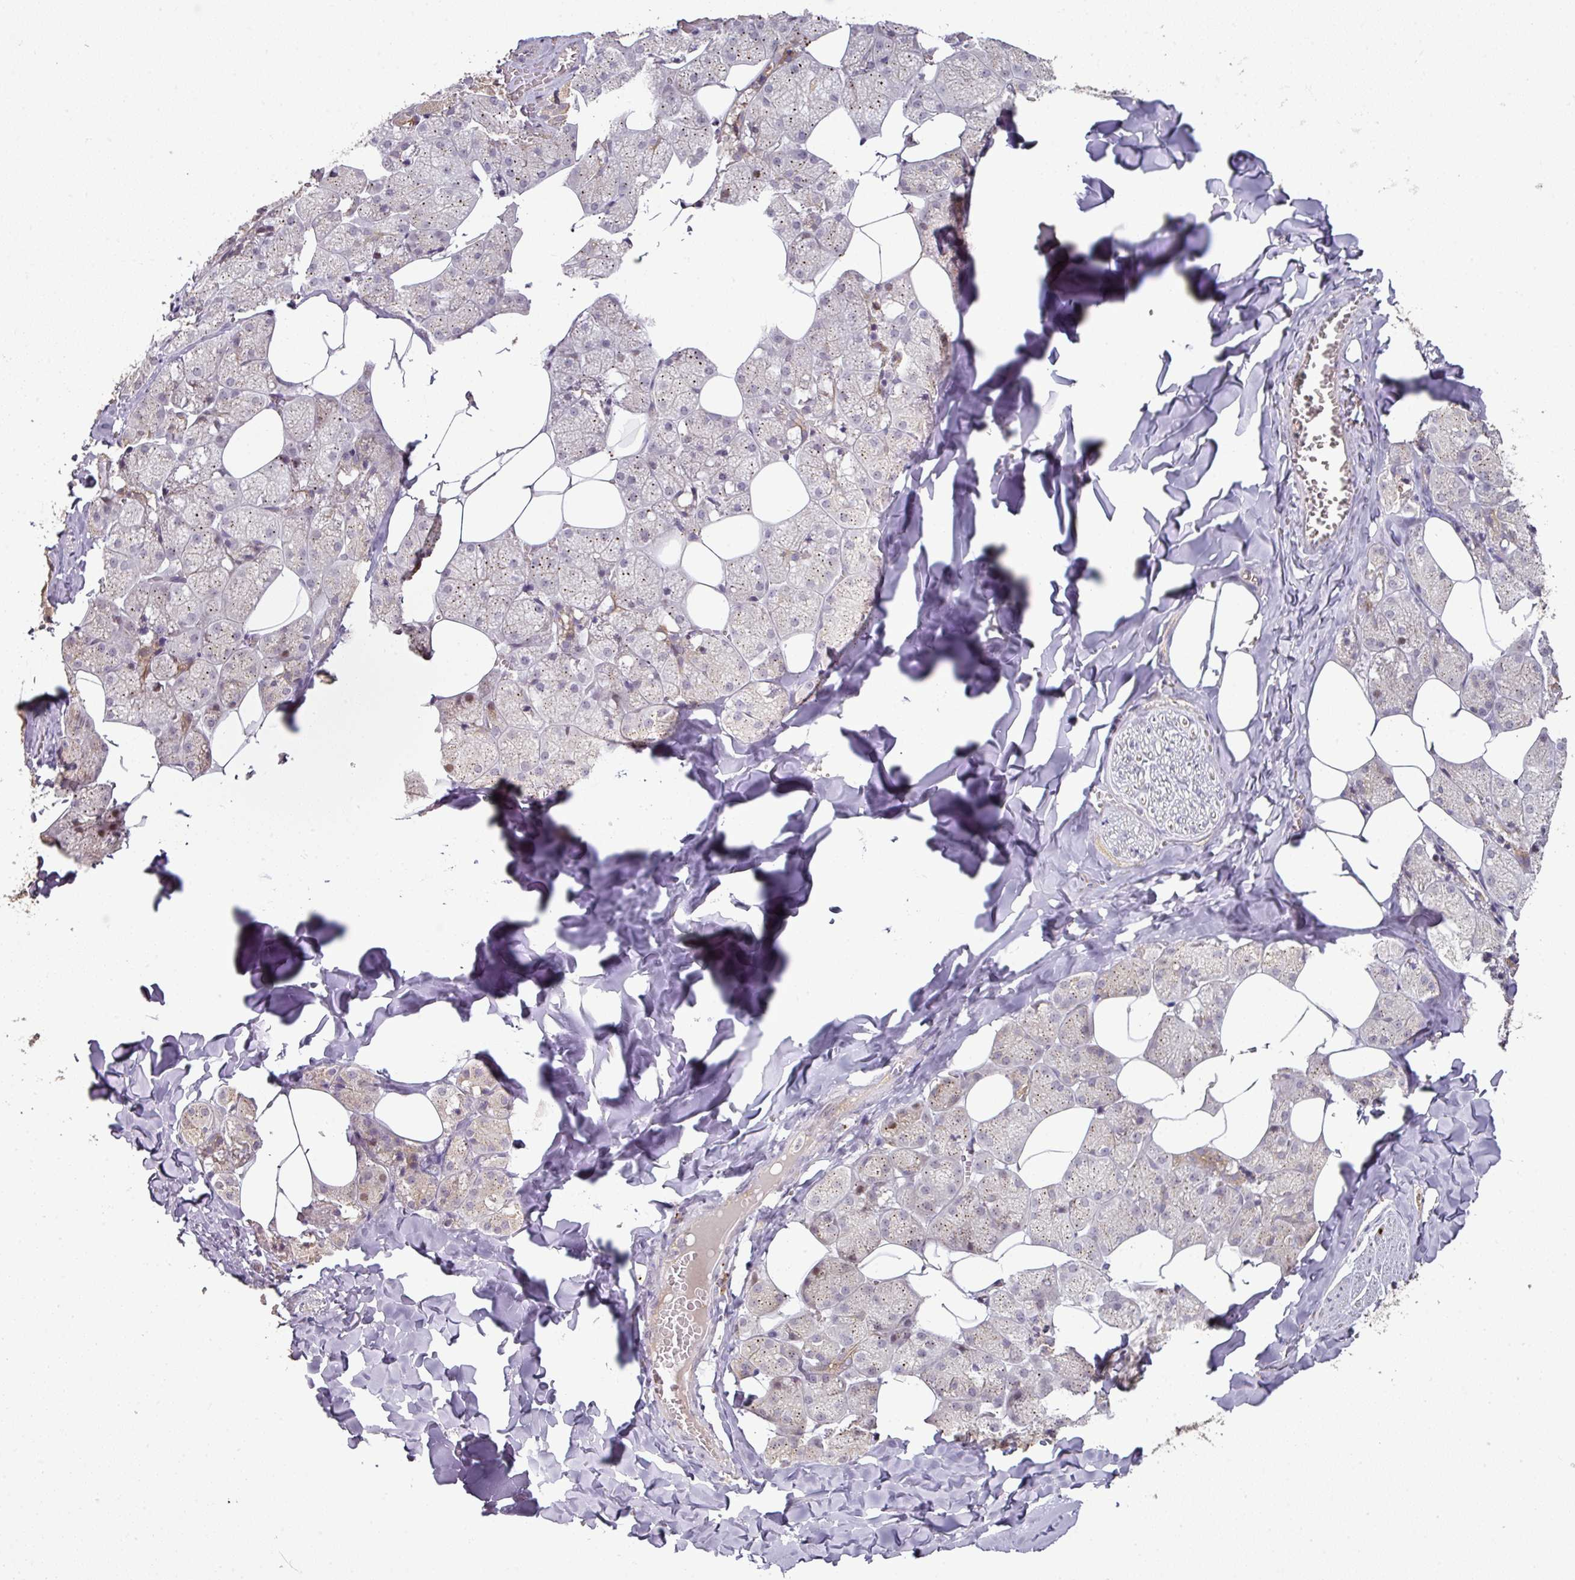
{"staining": {"intensity": "moderate", "quantity": "25%-75%", "location": "cytoplasmic/membranous"}, "tissue": "salivary gland", "cell_type": "Glandular cells", "image_type": "normal", "snomed": [{"axis": "morphology", "description": "Normal tissue, NOS"}, {"axis": "topography", "description": "Salivary gland"}, {"axis": "topography", "description": "Peripheral nerve tissue"}], "caption": "High-magnification brightfield microscopy of unremarkable salivary gland stained with DAB (brown) and counterstained with hematoxylin (blue). glandular cells exhibit moderate cytoplasmic/membranous staining is identified in approximately25%-75% of cells.", "gene": "CXCR5", "patient": {"sex": "male", "age": 38}}